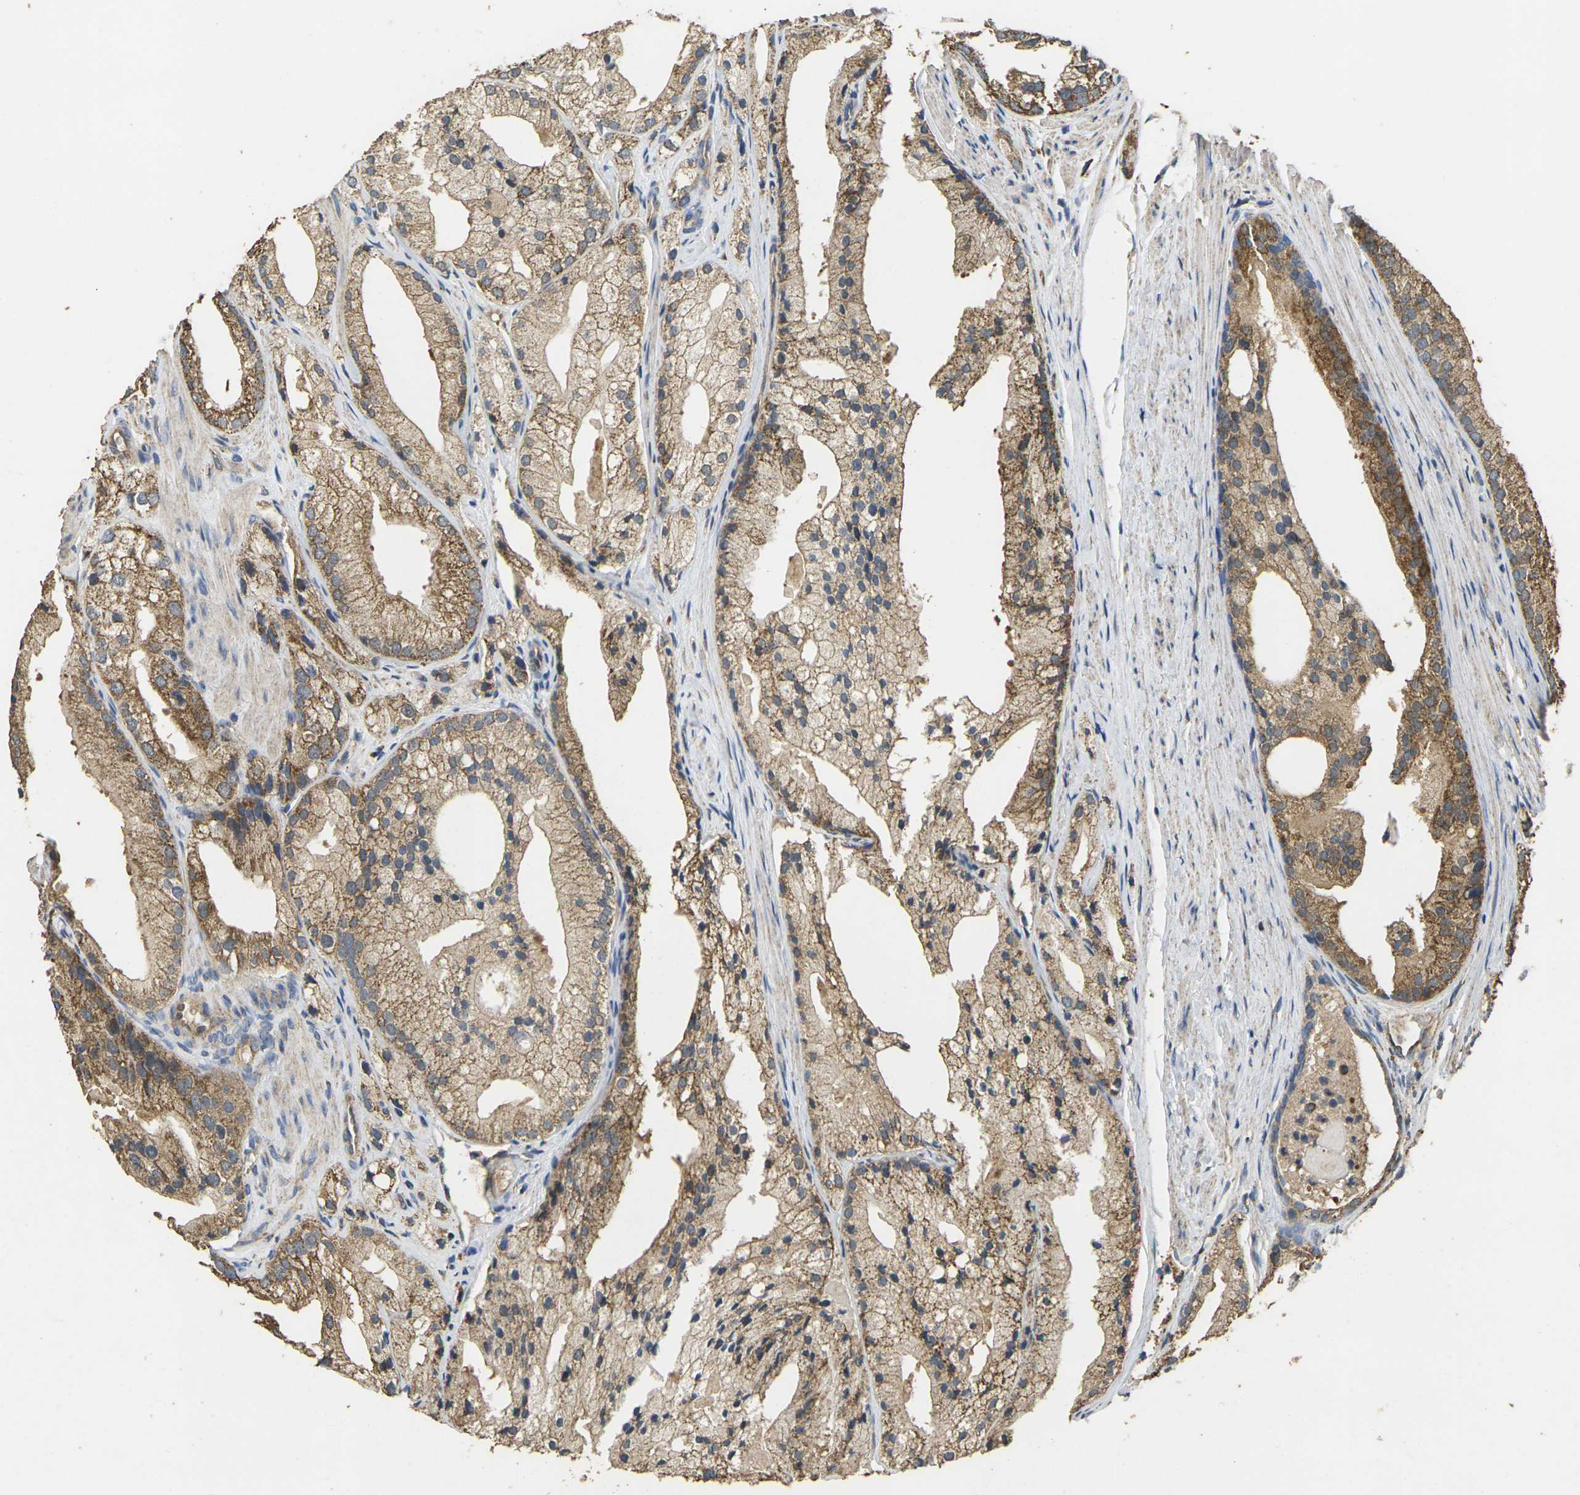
{"staining": {"intensity": "moderate", "quantity": ">75%", "location": "cytoplasmic/membranous"}, "tissue": "prostate cancer", "cell_type": "Tumor cells", "image_type": "cancer", "snomed": [{"axis": "morphology", "description": "Adenocarcinoma, Low grade"}, {"axis": "topography", "description": "Prostate"}], "caption": "Immunohistochemical staining of low-grade adenocarcinoma (prostate) shows moderate cytoplasmic/membranous protein staining in approximately >75% of tumor cells.", "gene": "MAPK11", "patient": {"sex": "male", "age": 69}}